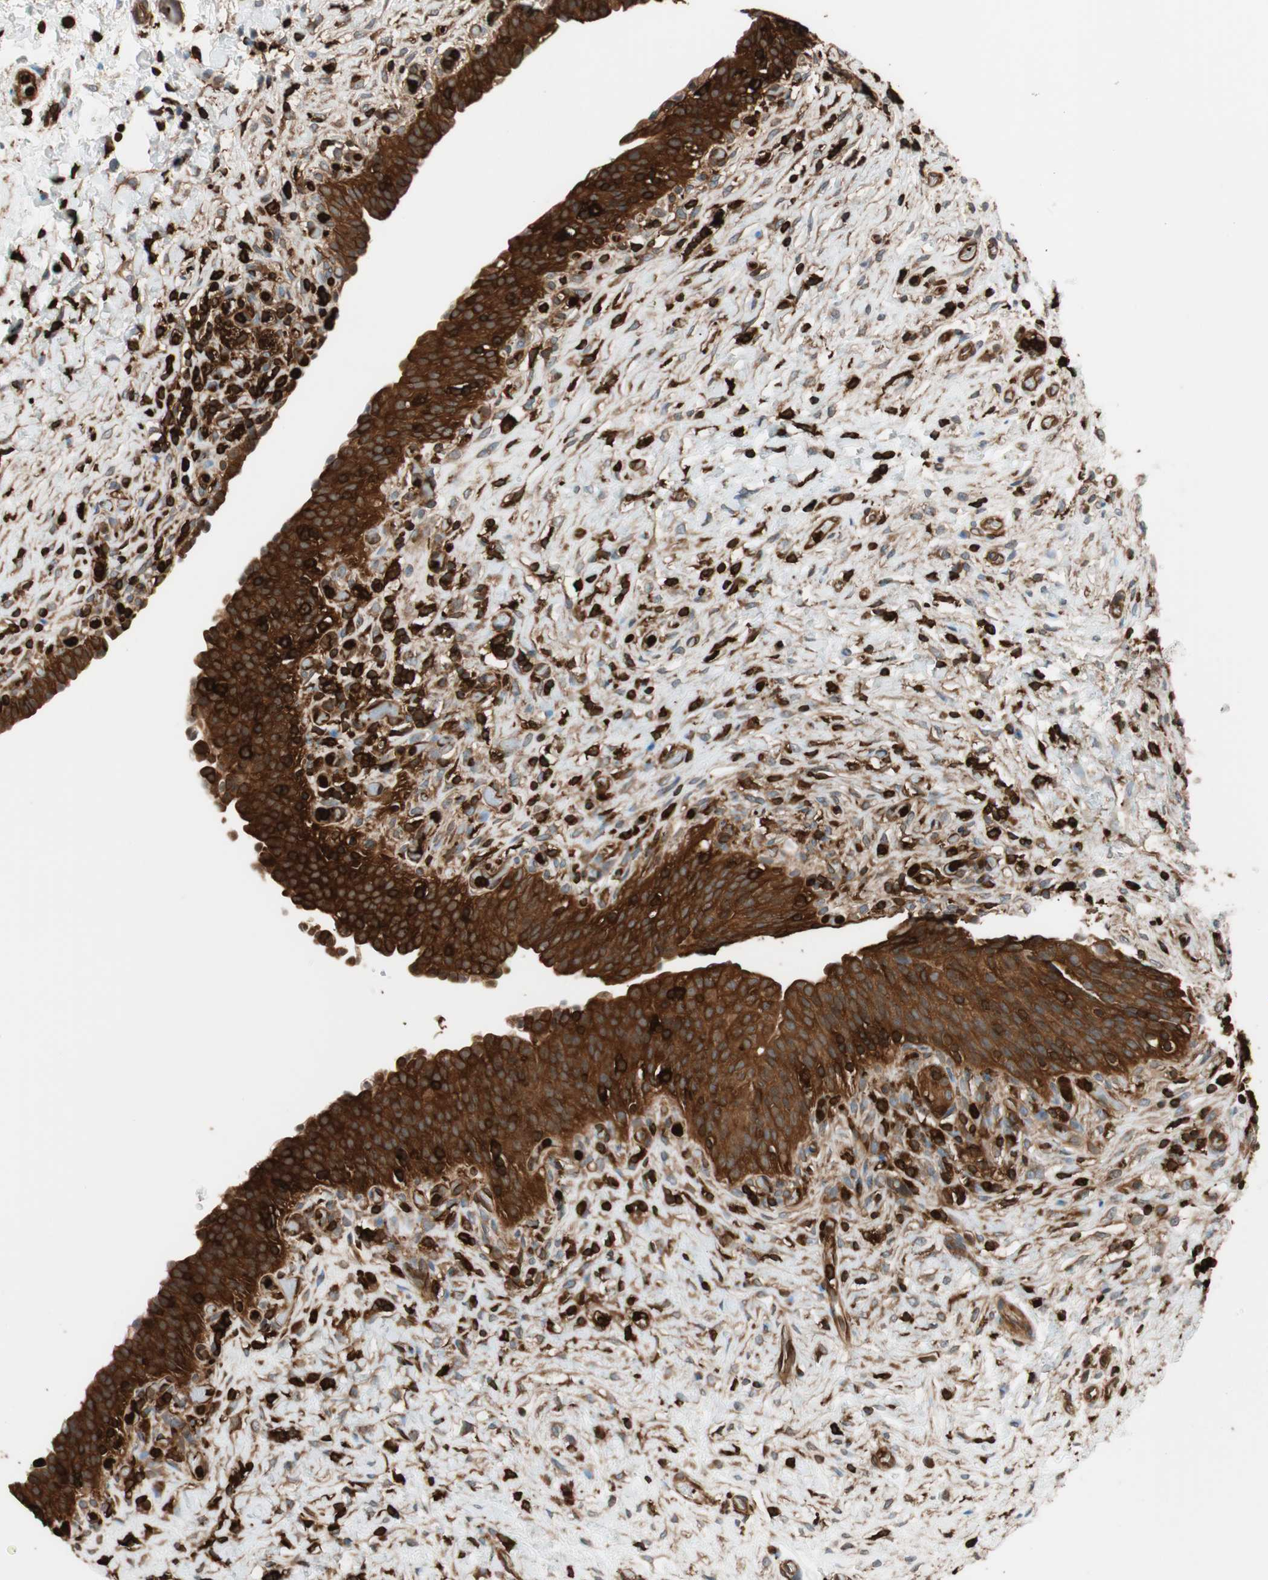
{"staining": {"intensity": "strong", "quantity": ">75%", "location": "cytoplasmic/membranous"}, "tissue": "urinary bladder", "cell_type": "Urothelial cells", "image_type": "normal", "snomed": [{"axis": "morphology", "description": "Normal tissue, NOS"}, {"axis": "topography", "description": "Urinary bladder"}], "caption": "Immunohistochemical staining of benign urinary bladder demonstrates high levels of strong cytoplasmic/membranous positivity in about >75% of urothelial cells.", "gene": "VASP", "patient": {"sex": "male", "age": 51}}